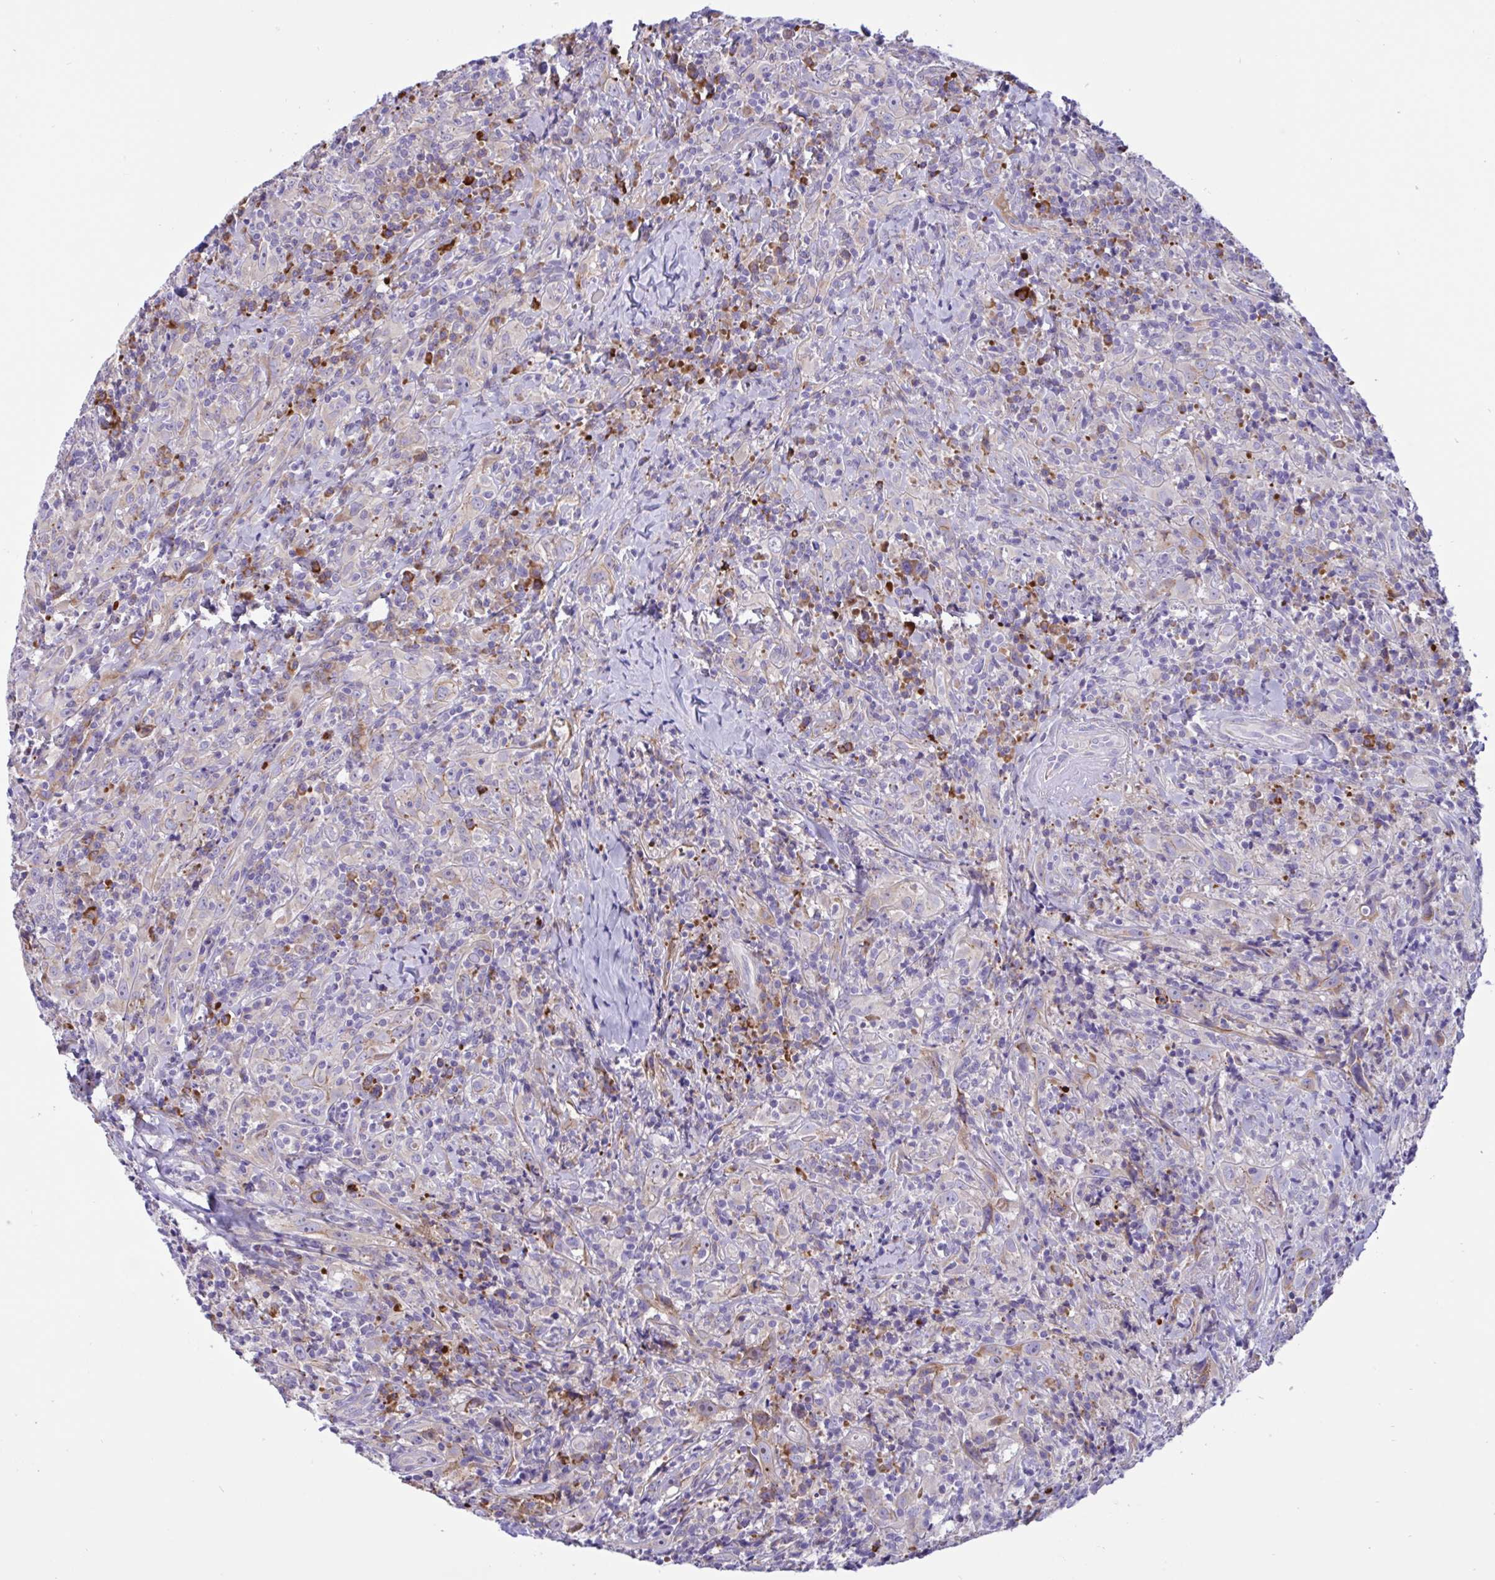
{"staining": {"intensity": "moderate", "quantity": "<25%", "location": "cytoplasmic/membranous"}, "tissue": "head and neck cancer", "cell_type": "Tumor cells", "image_type": "cancer", "snomed": [{"axis": "morphology", "description": "Squamous cell carcinoma, NOS"}, {"axis": "topography", "description": "Head-Neck"}], "caption": "IHC micrograph of neoplastic tissue: head and neck cancer stained using immunohistochemistry (IHC) demonstrates low levels of moderate protein expression localized specifically in the cytoplasmic/membranous of tumor cells, appearing as a cytoplasmic/membranous brown color.", "gene": "DSC3", "patient": {"sex": "female", "age": 95}}